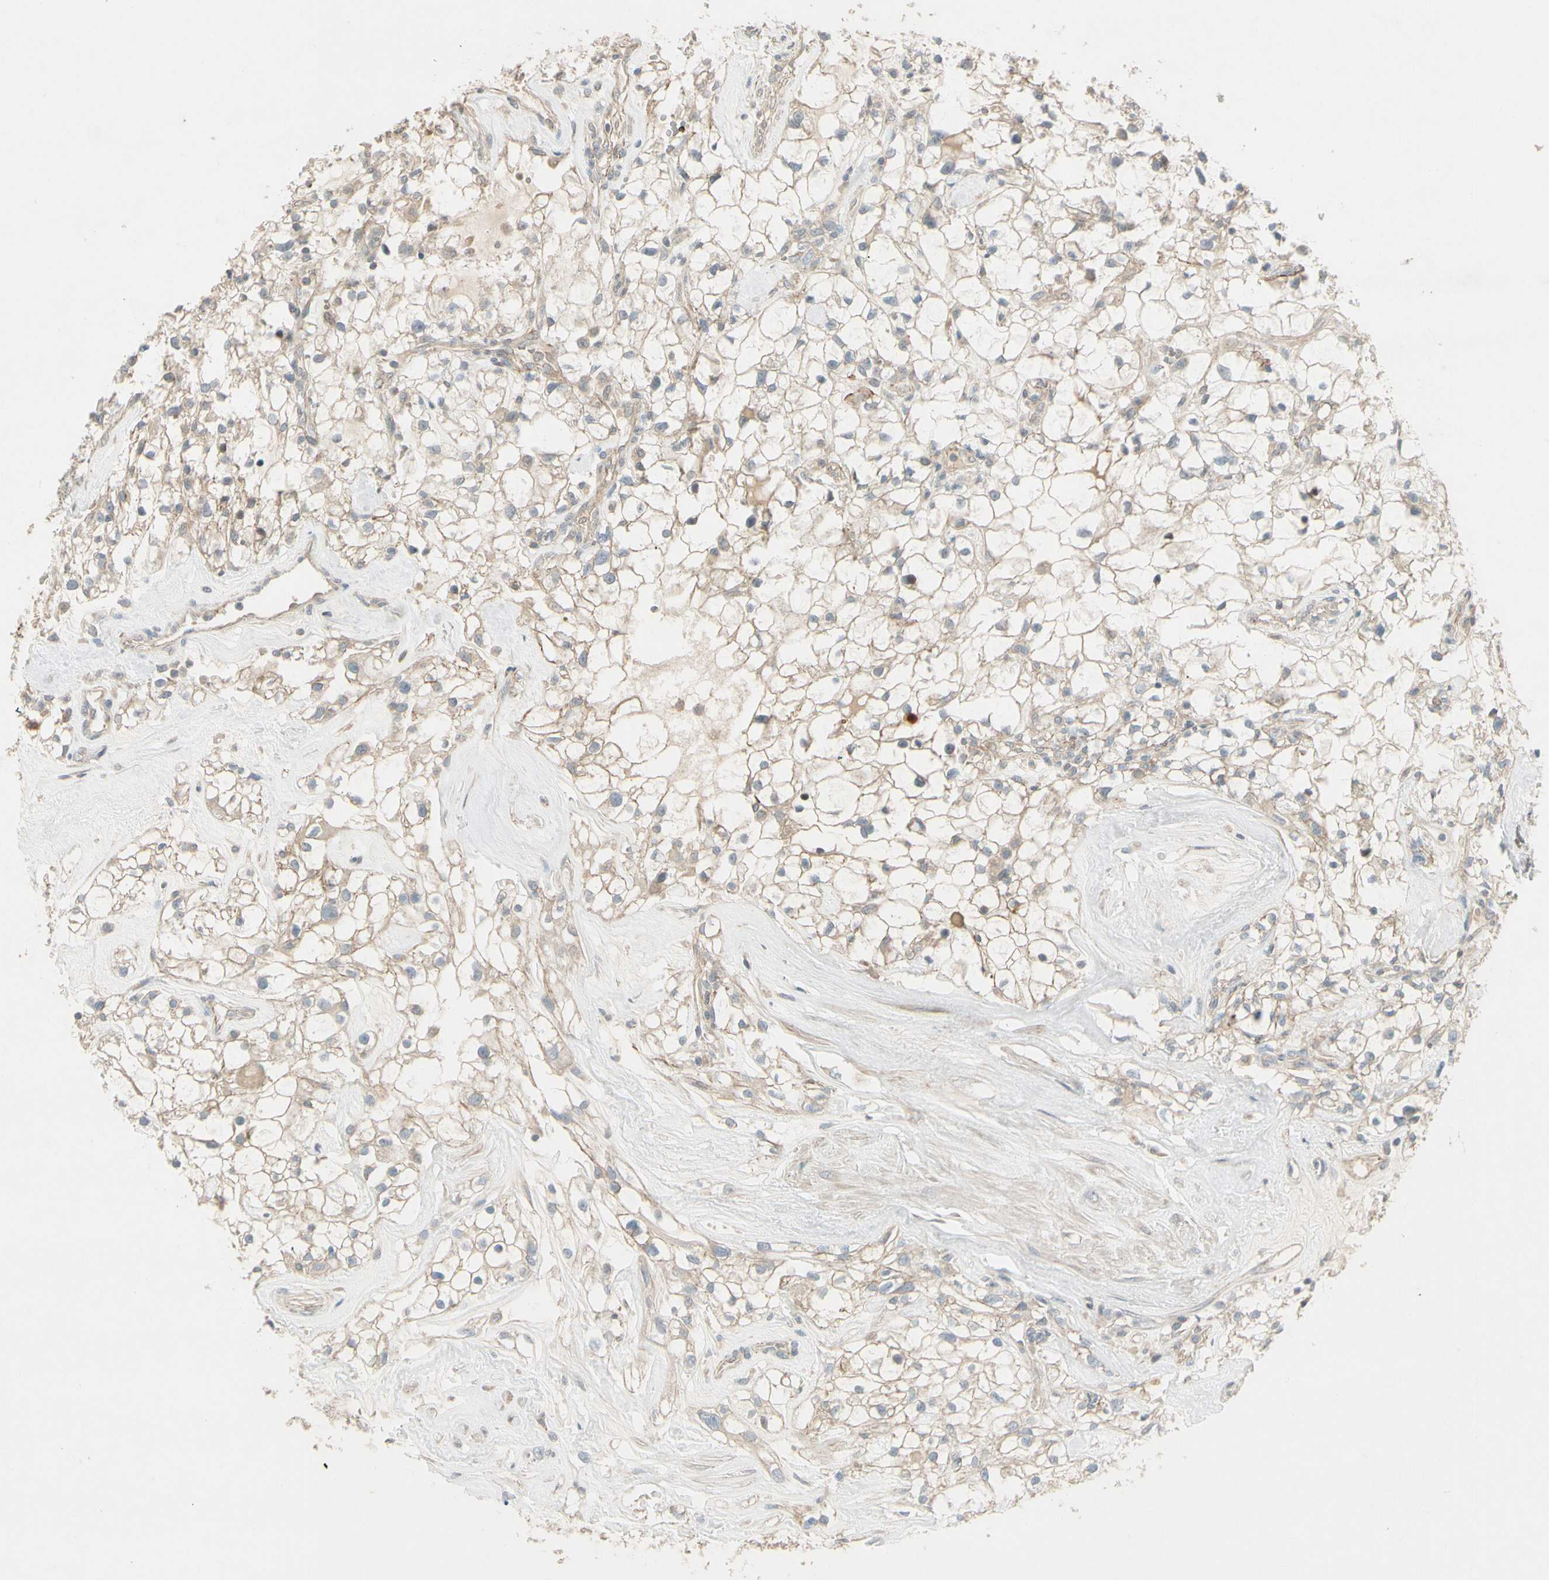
{"staining": {"intensity": "weak", "quantity": "25%-75%", "location": "cytoplasmic/membranous"}, "tissue": "renal cancer", "cell_type": "Tumor cells", "image_type": "cancer", "snomed": [{"axis": "morphology", "description": "Adenocarcinoma, NOS"}, {"axis": "topography", "description": "Kidney"}], "caption": "Immunohistochemistry histopathology image of renal cancer stained for a protein (brown), which exhibits low levels of weak cytoplasmic/membranous positivity in approximately 25%-75% of tumor cells.", "gene": "PPP3CB", "patient": {"sex": "female", "age": 60}}